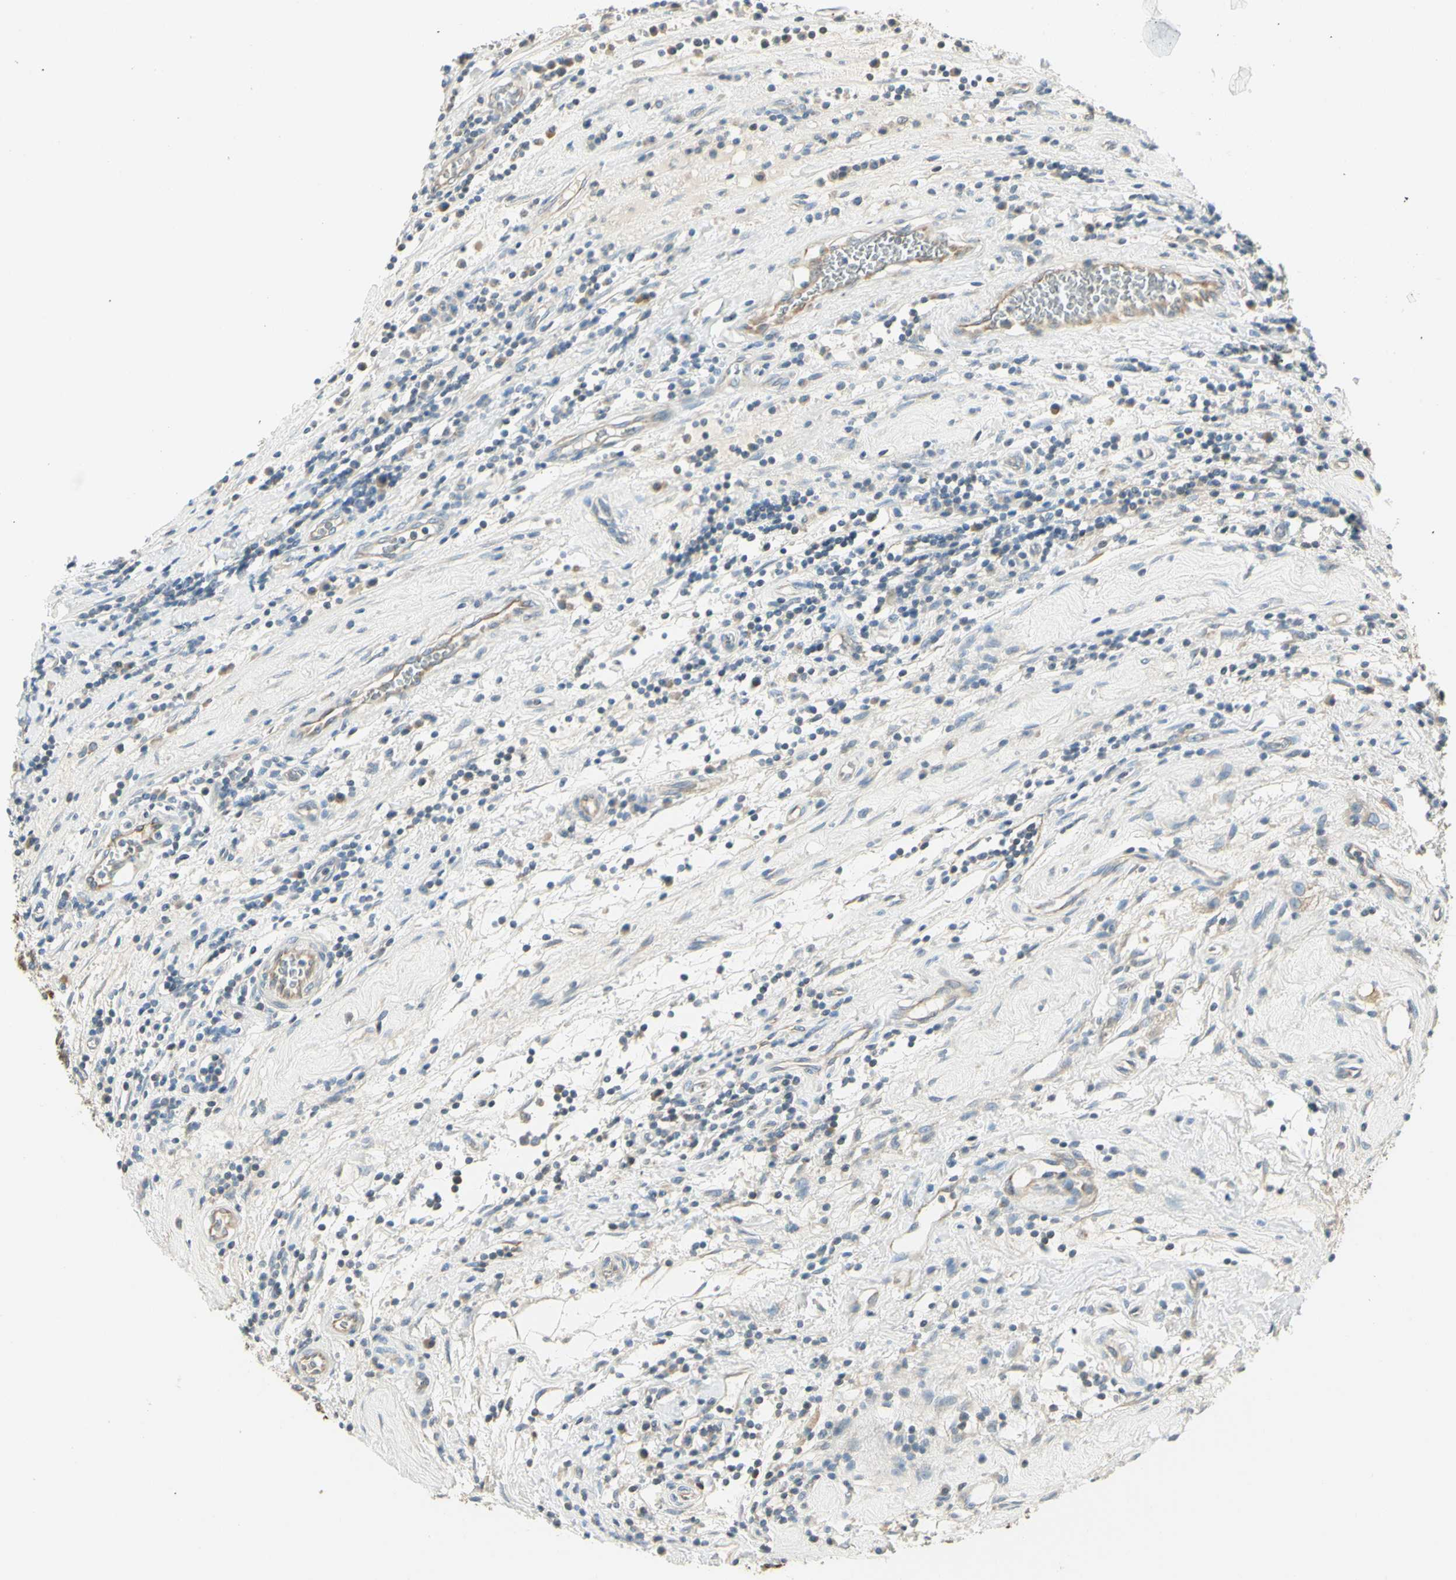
{"staining": {"intensity": "weak", "quantity": "25%-75%", "location": "cytoplasmic/membranous"}, "tissue": "testis cancer", "cell_type": "Tumor cells", "image_type": "cancer", "snomed": [{"axis": "morphology", "description": "Seminoma, NOS"}, {"axis": "topography", "description": "Testis"}], "caption": "Testis cancer (seminoma) stained with IHC exhibits weak cytoplasmic/membranous positivity in approximately 25%-75% of tumor cells.", "gene": "IGDCC4", "patient": {"sex": "male", "age": 43}}